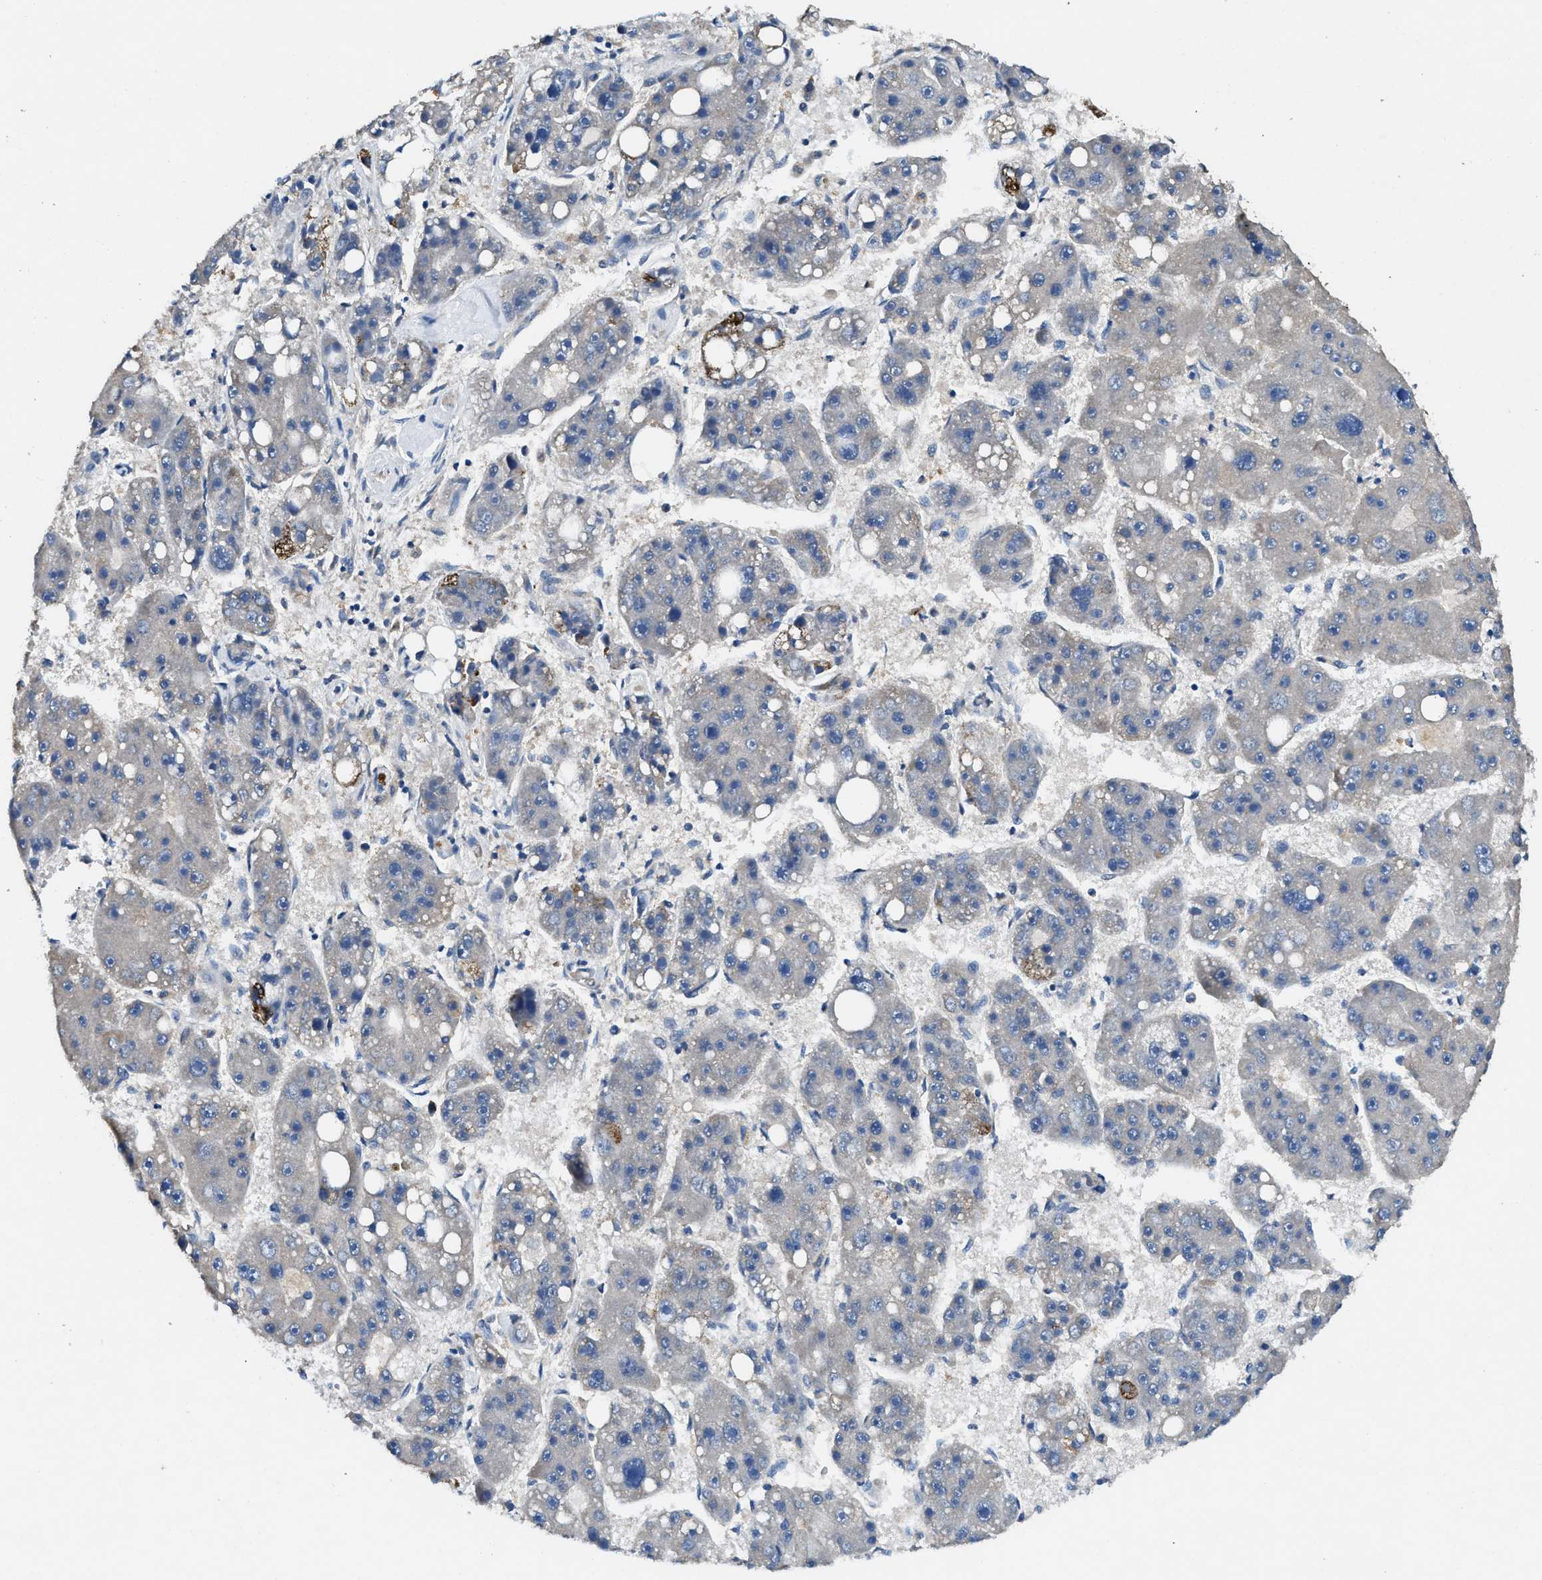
{"staining": {"intensity": "negative", "quantity": "none", "location": "none"}, "tissue": "liver cancer", "cell_type": "Tumor cells", "image_type": "cancer", "snomed": [{"axis": "morphology", "description": "Carcinoma, Hepatocellular, NOS"}, {"axis": "topography", "description": "Liver"}], "caption": "Photomicrograph shows no protein positivity in tumor cells of hepatocellular carcinoma (liver) tissue. Nuclei are stained in blue.", "gene": "CDK15", "patient": {"sex": "female", "age": 61}}